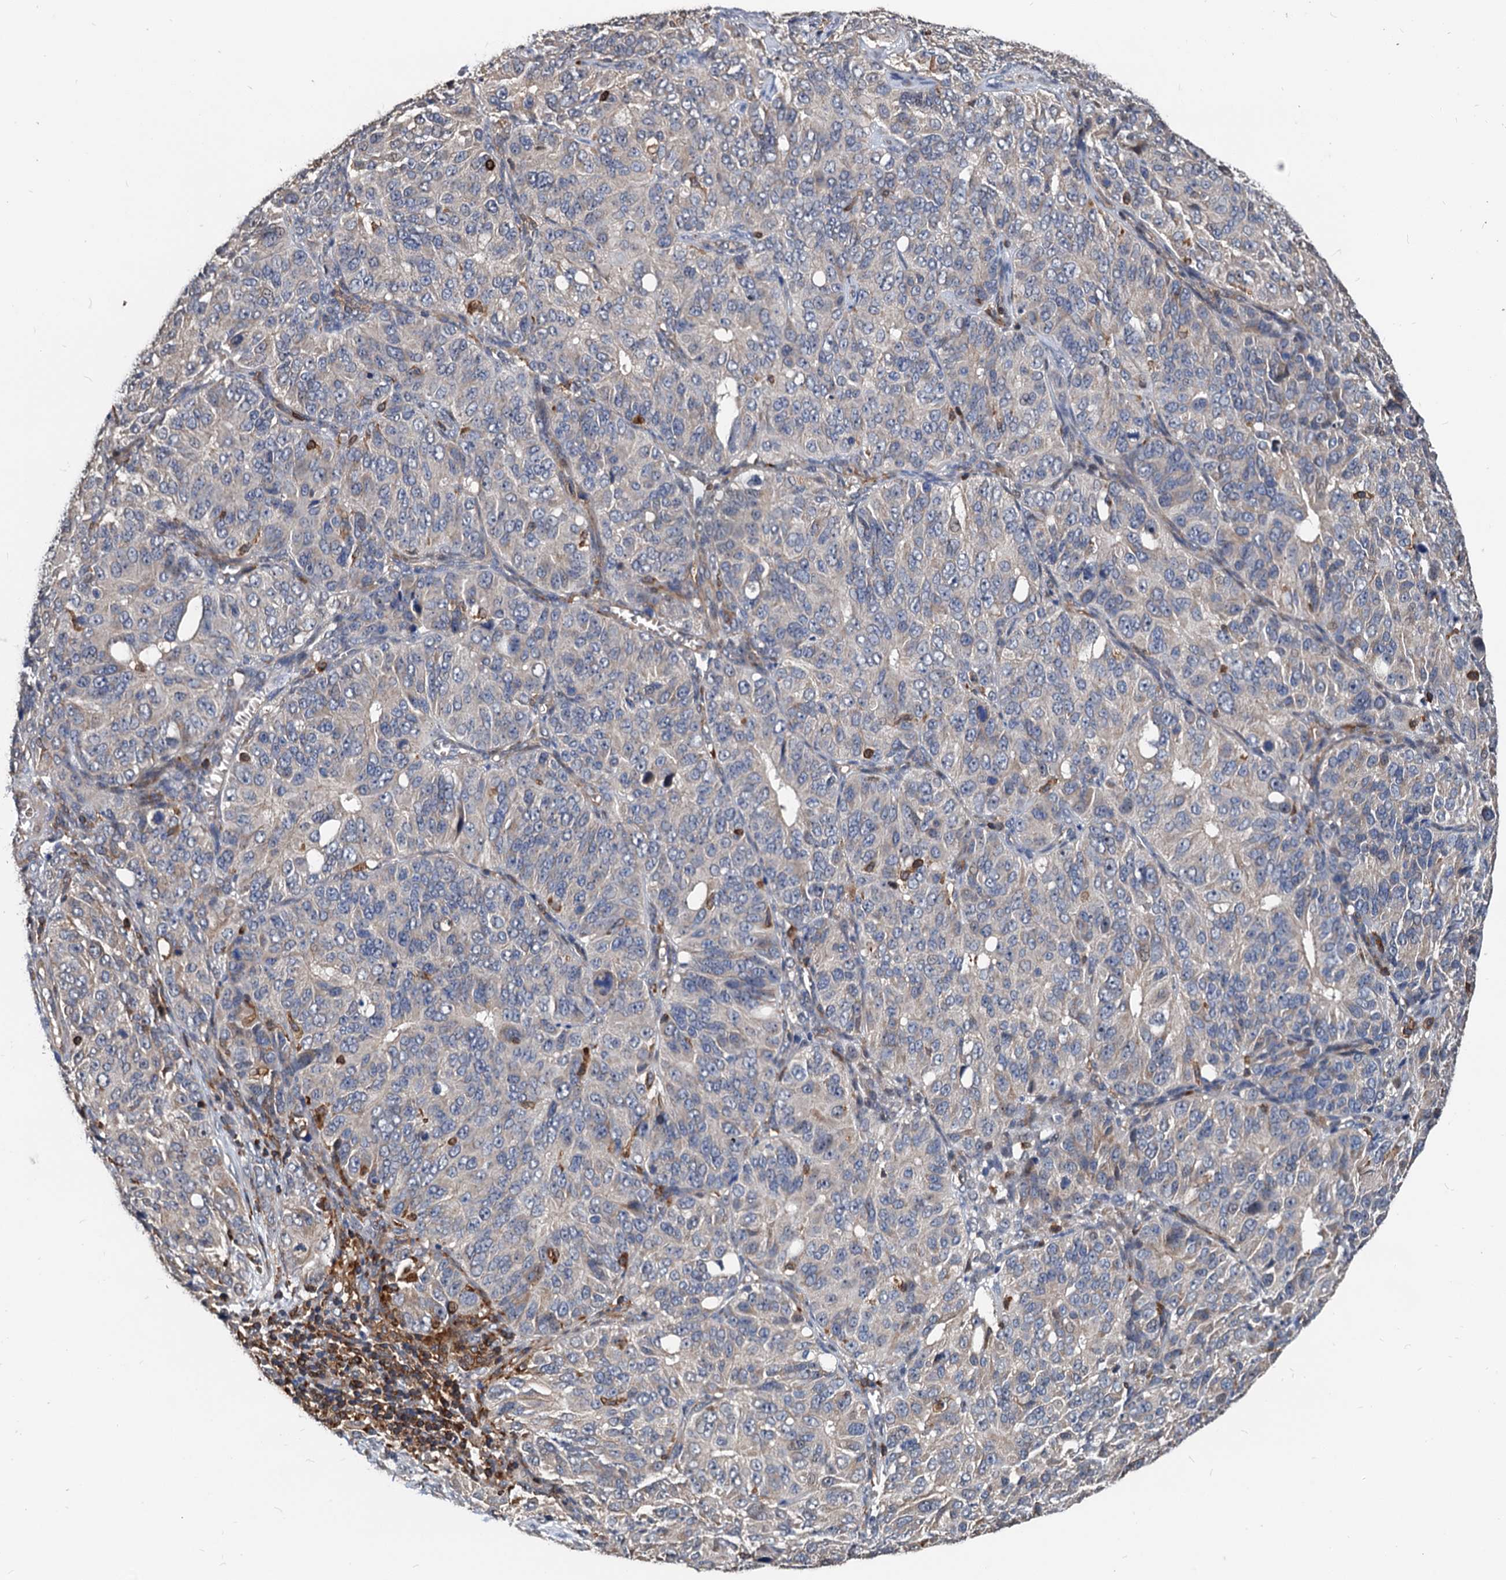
{"staining": {"intensity": "negative", "quantity": "none", "location": "none"}, "tissue": "ovarian cancer", "cell_type": "Tumor cells", "image_type": "cancer", "snomed": [{"axis": "morphology", "description": "Carcinoma, endometroid"}, {"axis": "topography", "description": "Ovary"}], "caption": "Ovarian cancer (endometroid carcinoma) was stained to show a protein in brown. There is no significant positivity in tumor cells.", "gene": "LCP2", "patient": {"sex": "female", "age": 51}}